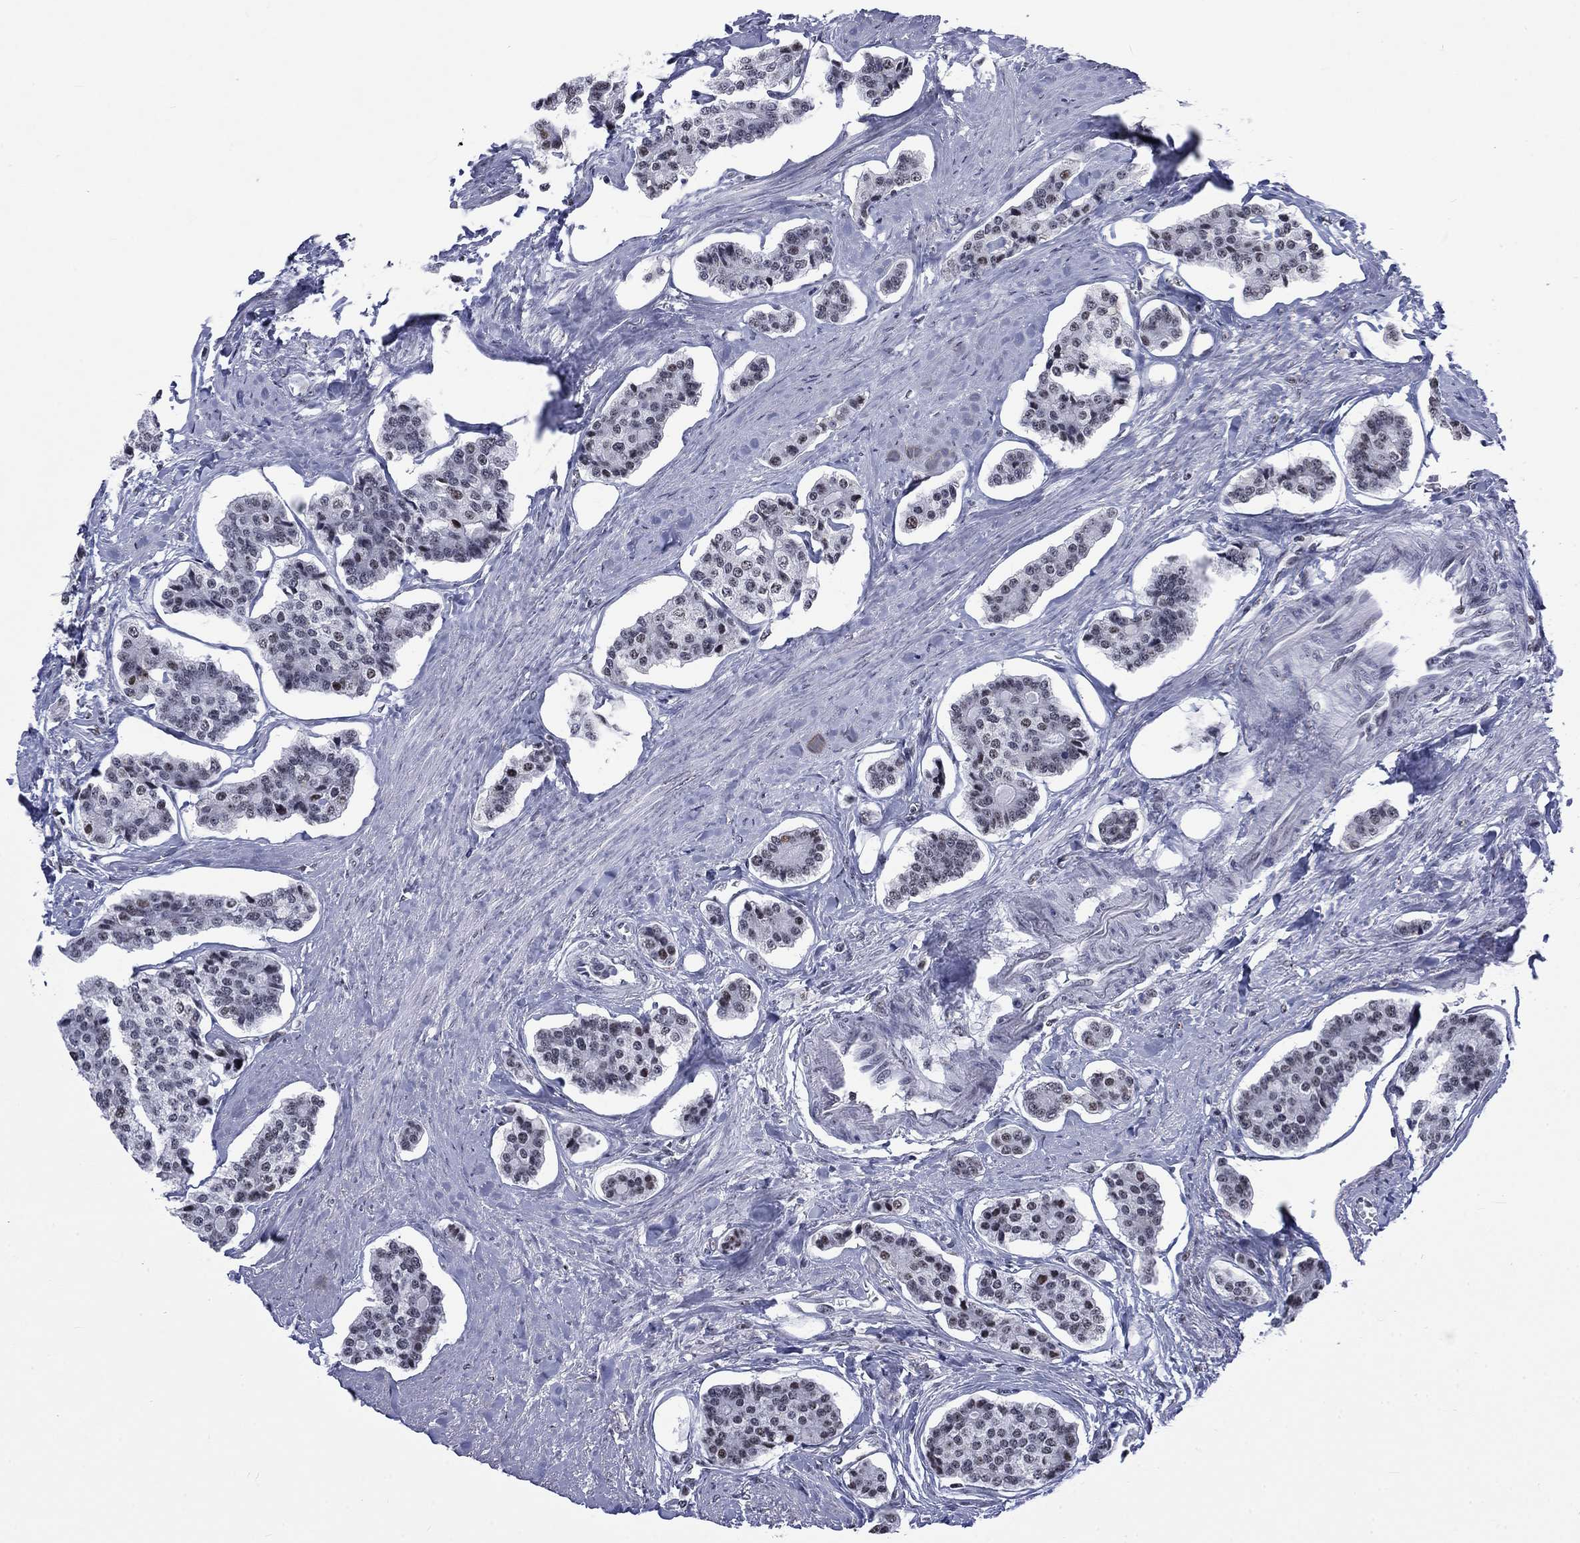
{"staining": {"intensity": "negative", "quantity": "none", "location": "none"}, "tissue": "carcinoid", "cell_type": "Tumor cells", "image_type": "cancer", "snomed": [{"axis": "morphology", "description": "Carcinoid, malignant, NOS"}, {"axis": "topography", "description": "Small intestine"}], "caption": "An immunohistochemistry micrograph of malignant carcinoid is shown. There is no staining in tumor cells of malignant carcinoid.", "gene": "CSRNP3", "patient": {"sex": "female", "age": 65}}